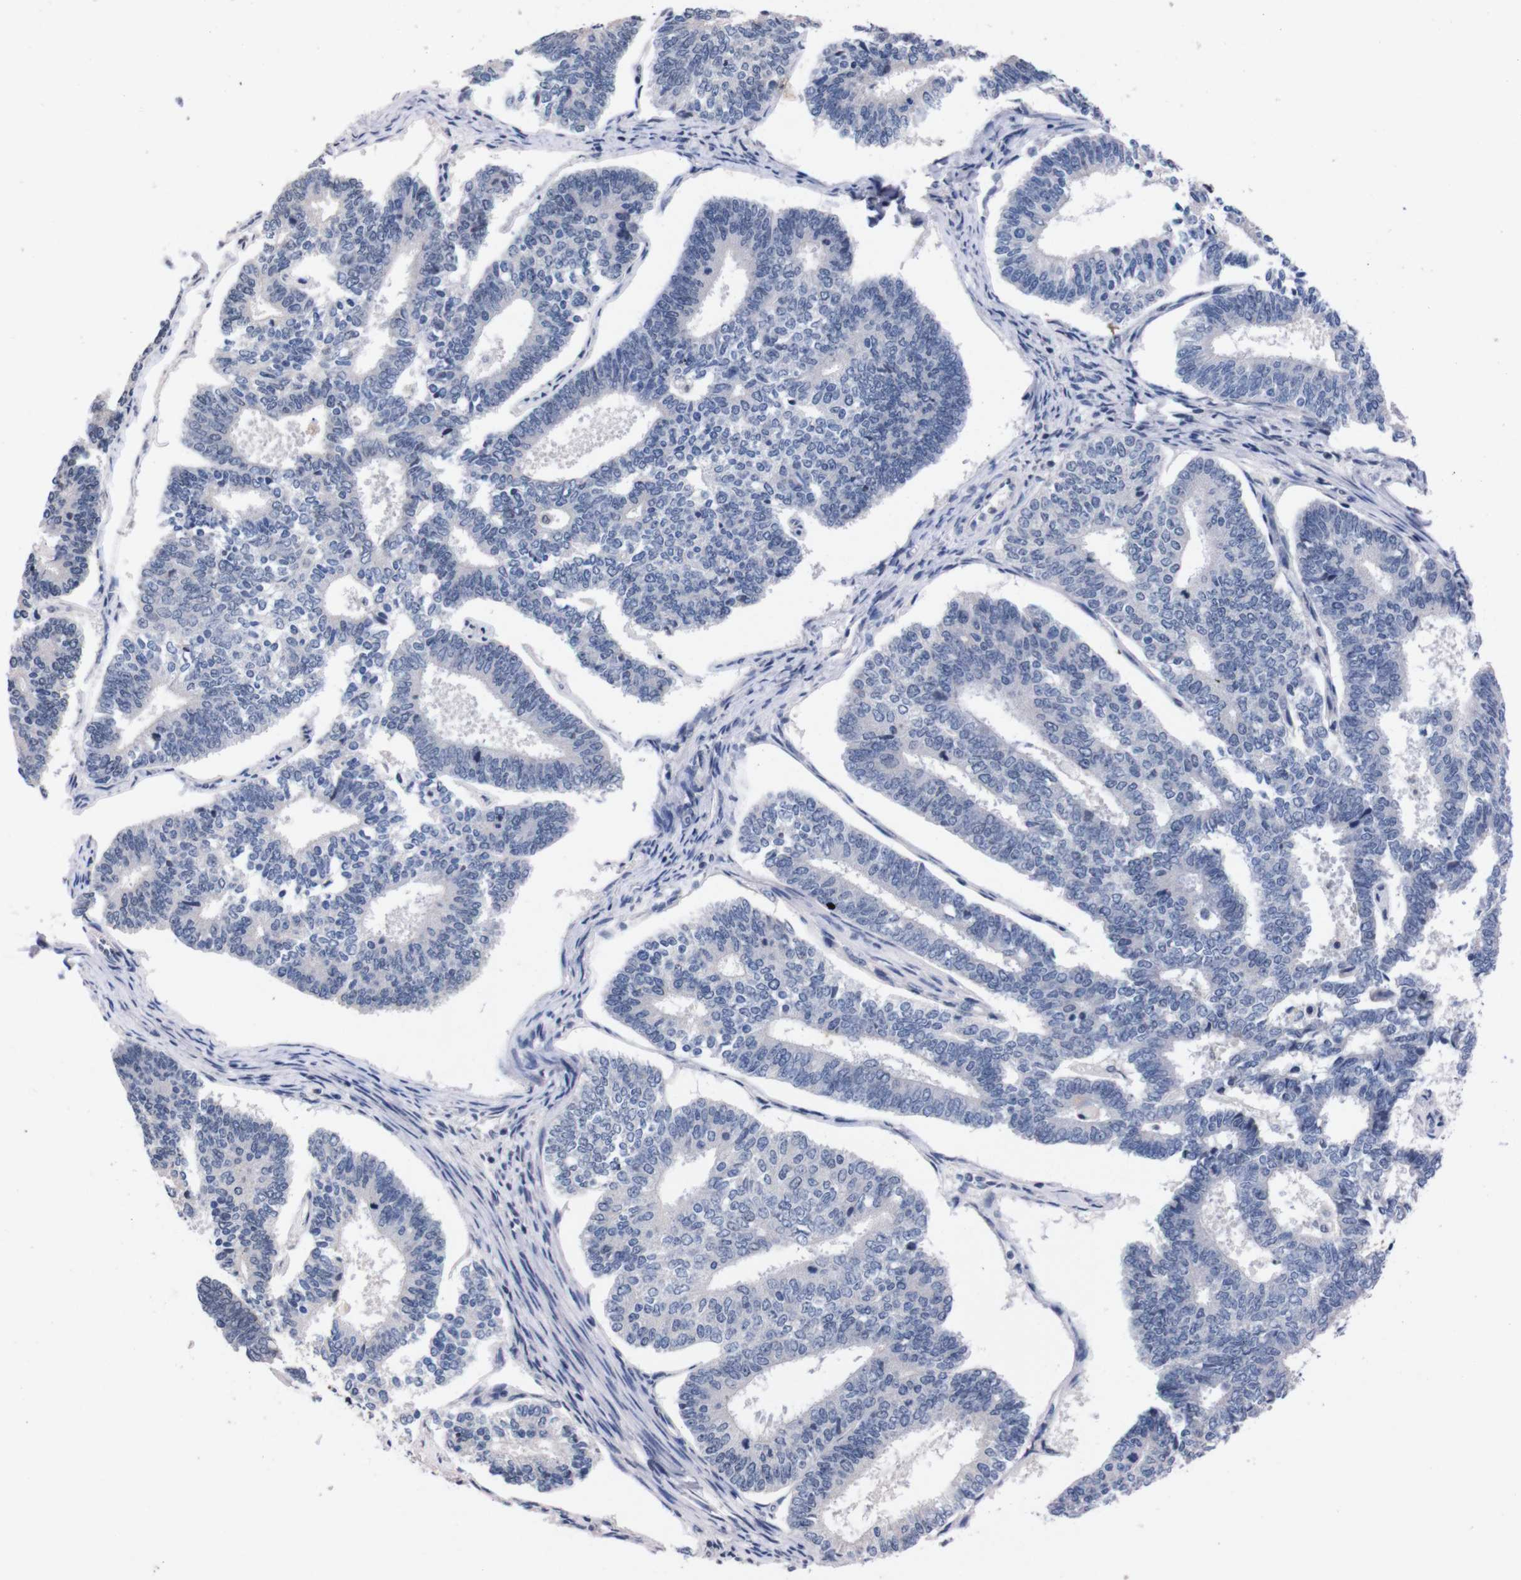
{"staining": {"intensity": "negative", "quantity": "none", "location": "none"}, "tissue": "endometrial cancer", "cell_type": "Tumor cells", "image_type": "cancer", "snomed": [{"axis": "morphology", "description": "Adenocarcinoma, NOS"}, {"axis": "topography", "description": "Endometrium"}], "caption": "This image is of endometrial adenocarcinoma stained with IHC to label a protein in brown with the nuclei are counter-stained blue. There is no positivity in tumor cells.", "gene": "TNFRSF21", "patient": {"sex": "female", "age": 70}}